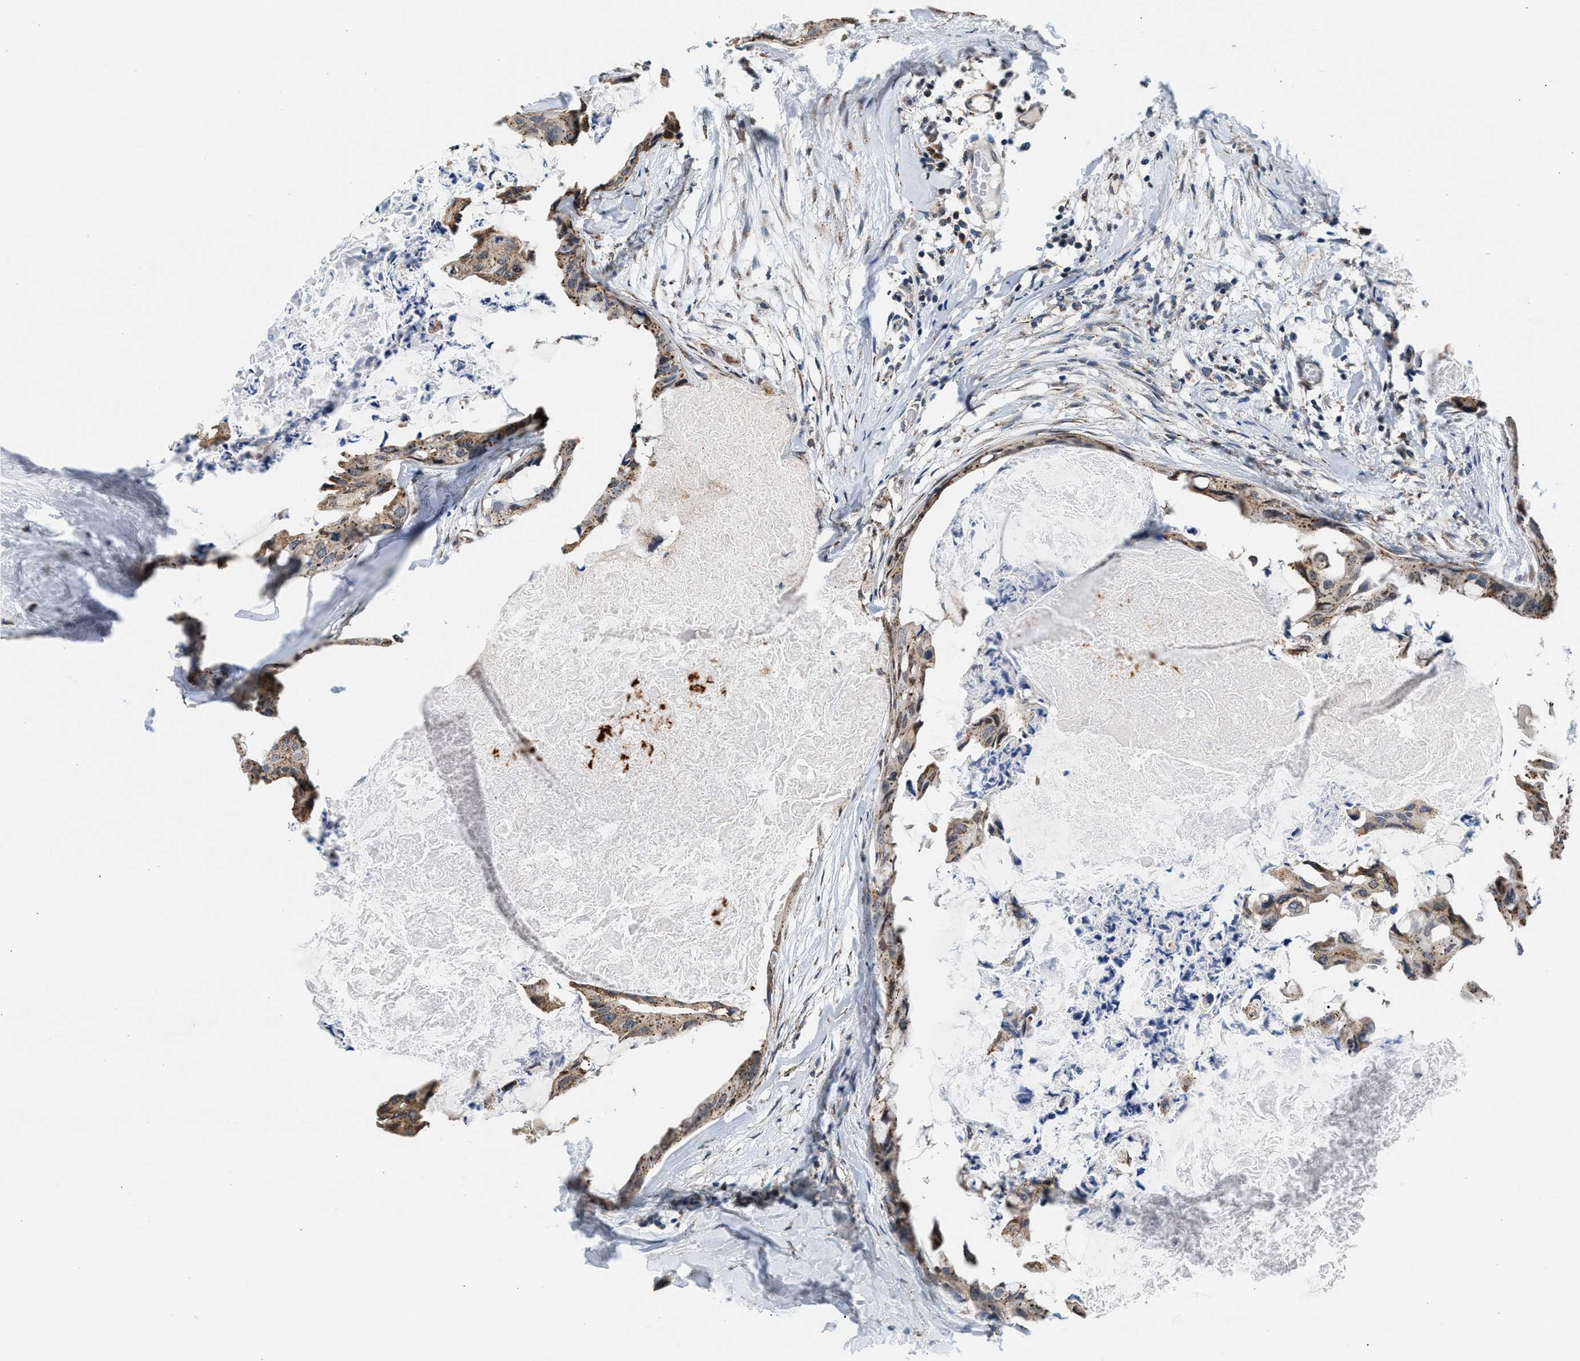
{"staining": {"intensity": "weak", "quantity": ">75%", "location": "cytoplasmic/membranous"}, "tissue": "breast cancer", "cell_type": "Tumor cells", "image_type": "cancer", "snomed": [{"axis": "morphology", "description": "Duct carcinoma"}, {"axis": "topography", "description": "Breast"}], "caption": "Breast cancer stained for a protein exhibits weak cytoplasmic/membranous positivity in tumor cells.", "gene": "KCNMB2", "patient": {"sex": "female", "age": 40}}